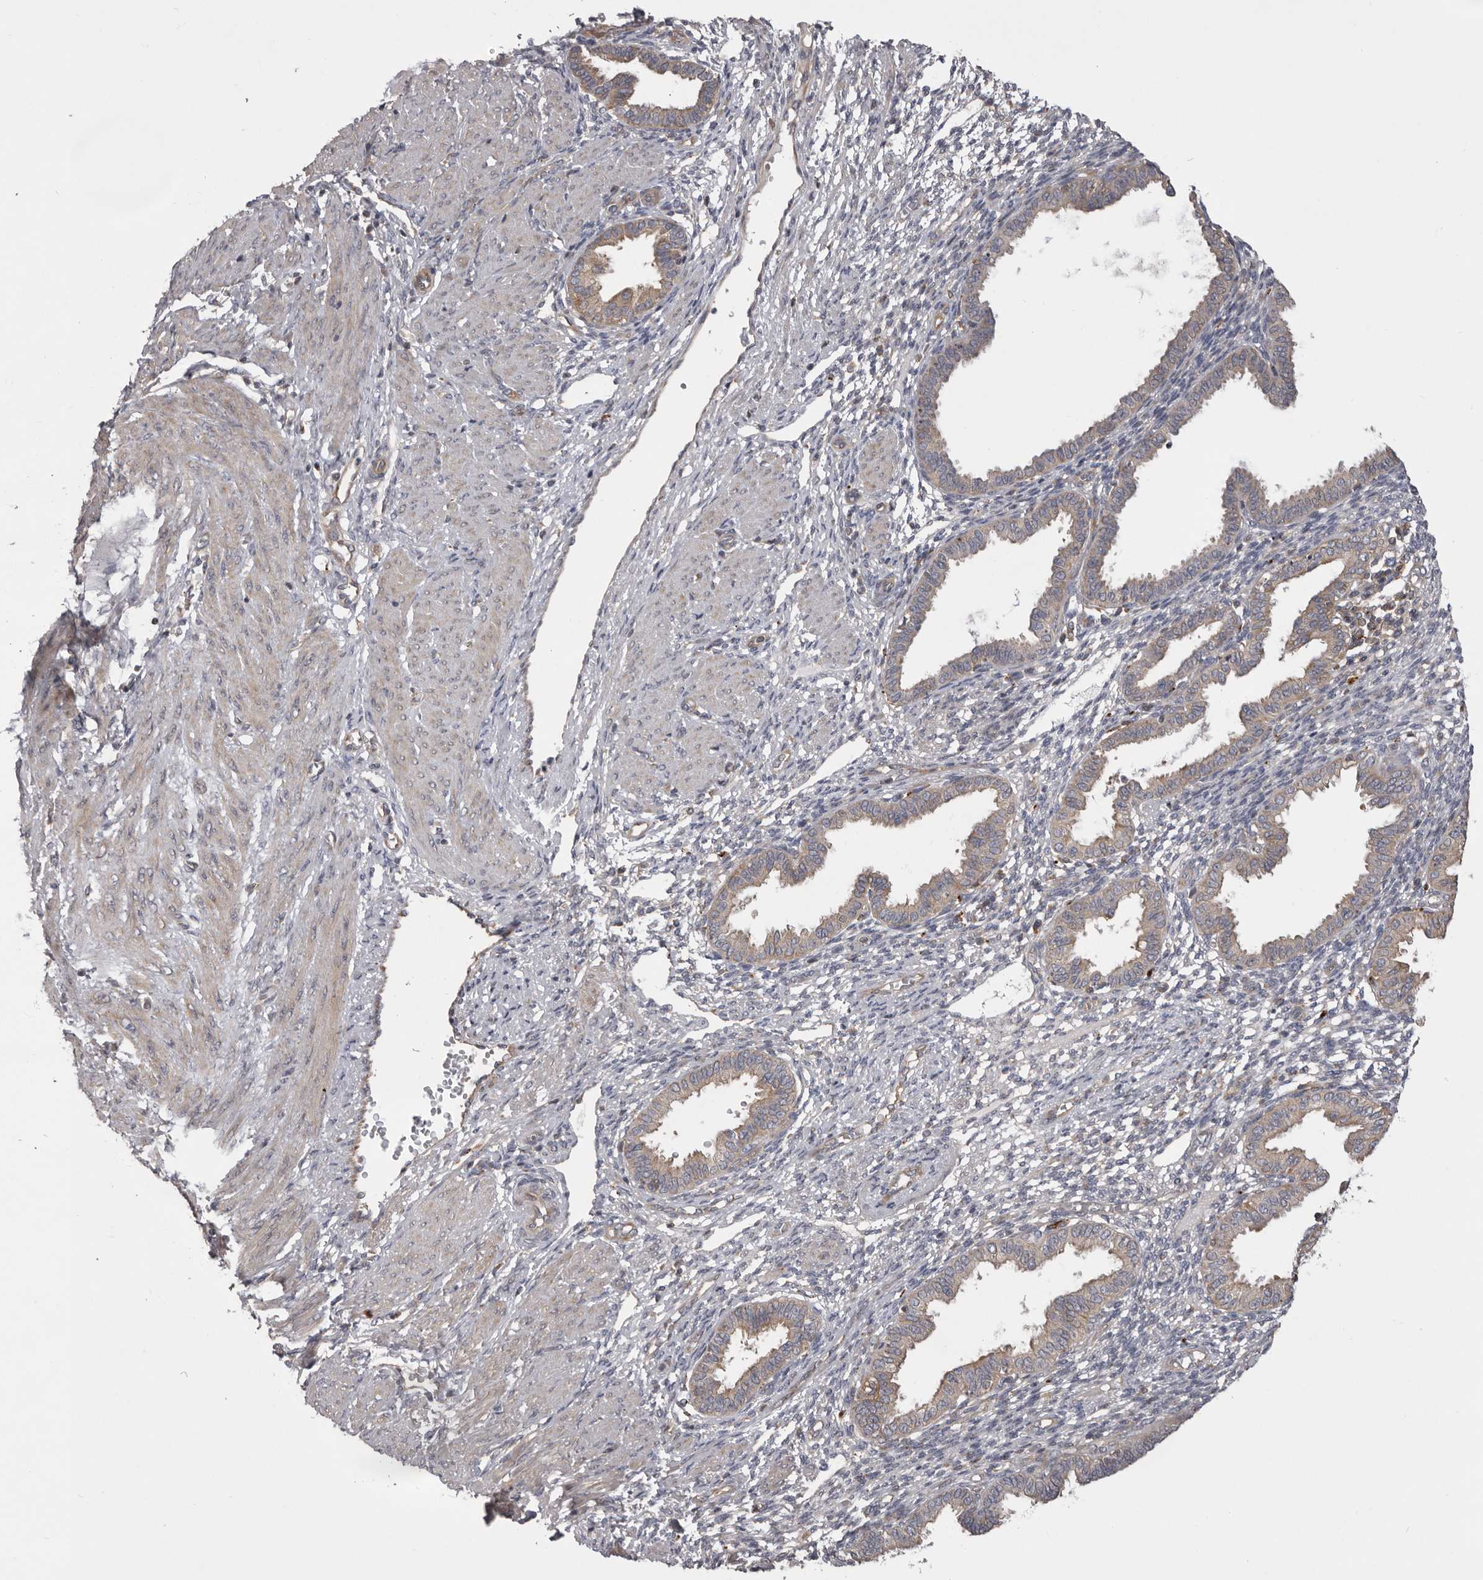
{"staining": {"intensity": "negative", "quantity": "none", "location": "none"}, "tissue": "endometrium", "cell_type": "Cells in endometrial stroma", "image_type": "normal", "snomed": [{"axis": "morphology", "description": "Normal tissue, NOS"}, {"axis": "topography", "description": "Endometrium"}], "caption": "A histopathology image of endometrium stained for a protein displays no brown staining in cells in endometrial stroma.", "gene": "WDR47", "patient": {"sex": "female", "age": 33}}